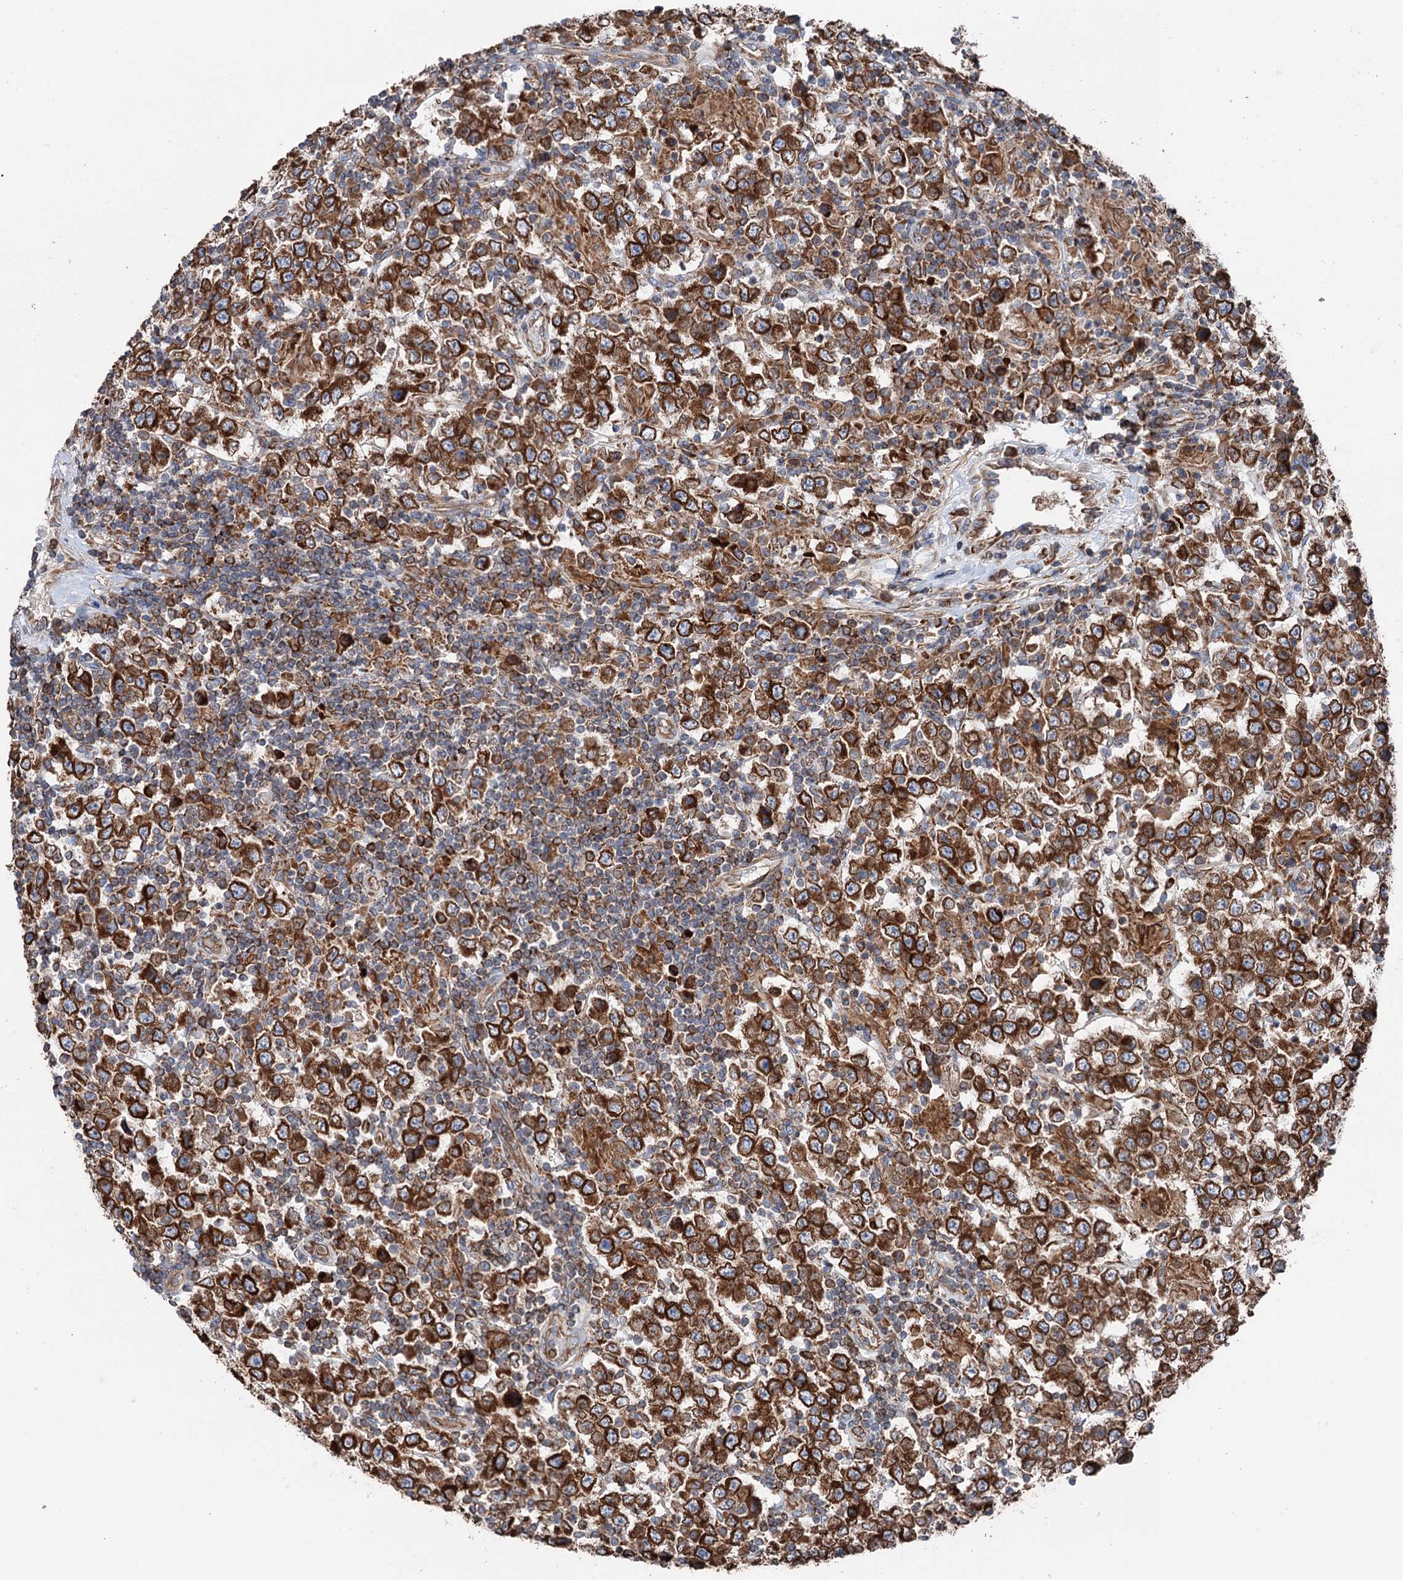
{"staining": {"intensity": "strong", "quantity": ">75%", "location": "cytoplasmic/membranous"}, "tissue": "testis cancer", "cell_type": "Tumor cells", "image_type": "cancer", "snomed": [{"axis": "morphology", "description": "Normal tissue, NOS"}, {"axis": "morphology", "description": "Urothelial carcinoma, High grade"}, {"axis": "morphology", "description": "Seminoma, NOS"}, {"axis": "morphology", "description": "Carcinoma, Embryonal, NOS"}, {"axis": "topography", "description": "Urinary bladder"}, {"axis": "topography", "description": "Testis"}], "caption": "Approximately >75% of tumor cells in urothelial carcinoma (high-grade) (testis) reveal strong cytoplasmic/membranous protein staining as visualized by brown immunohistochemical staining.", "gene": "ERP29", "patient": {"sex": "male", "age": 41}}